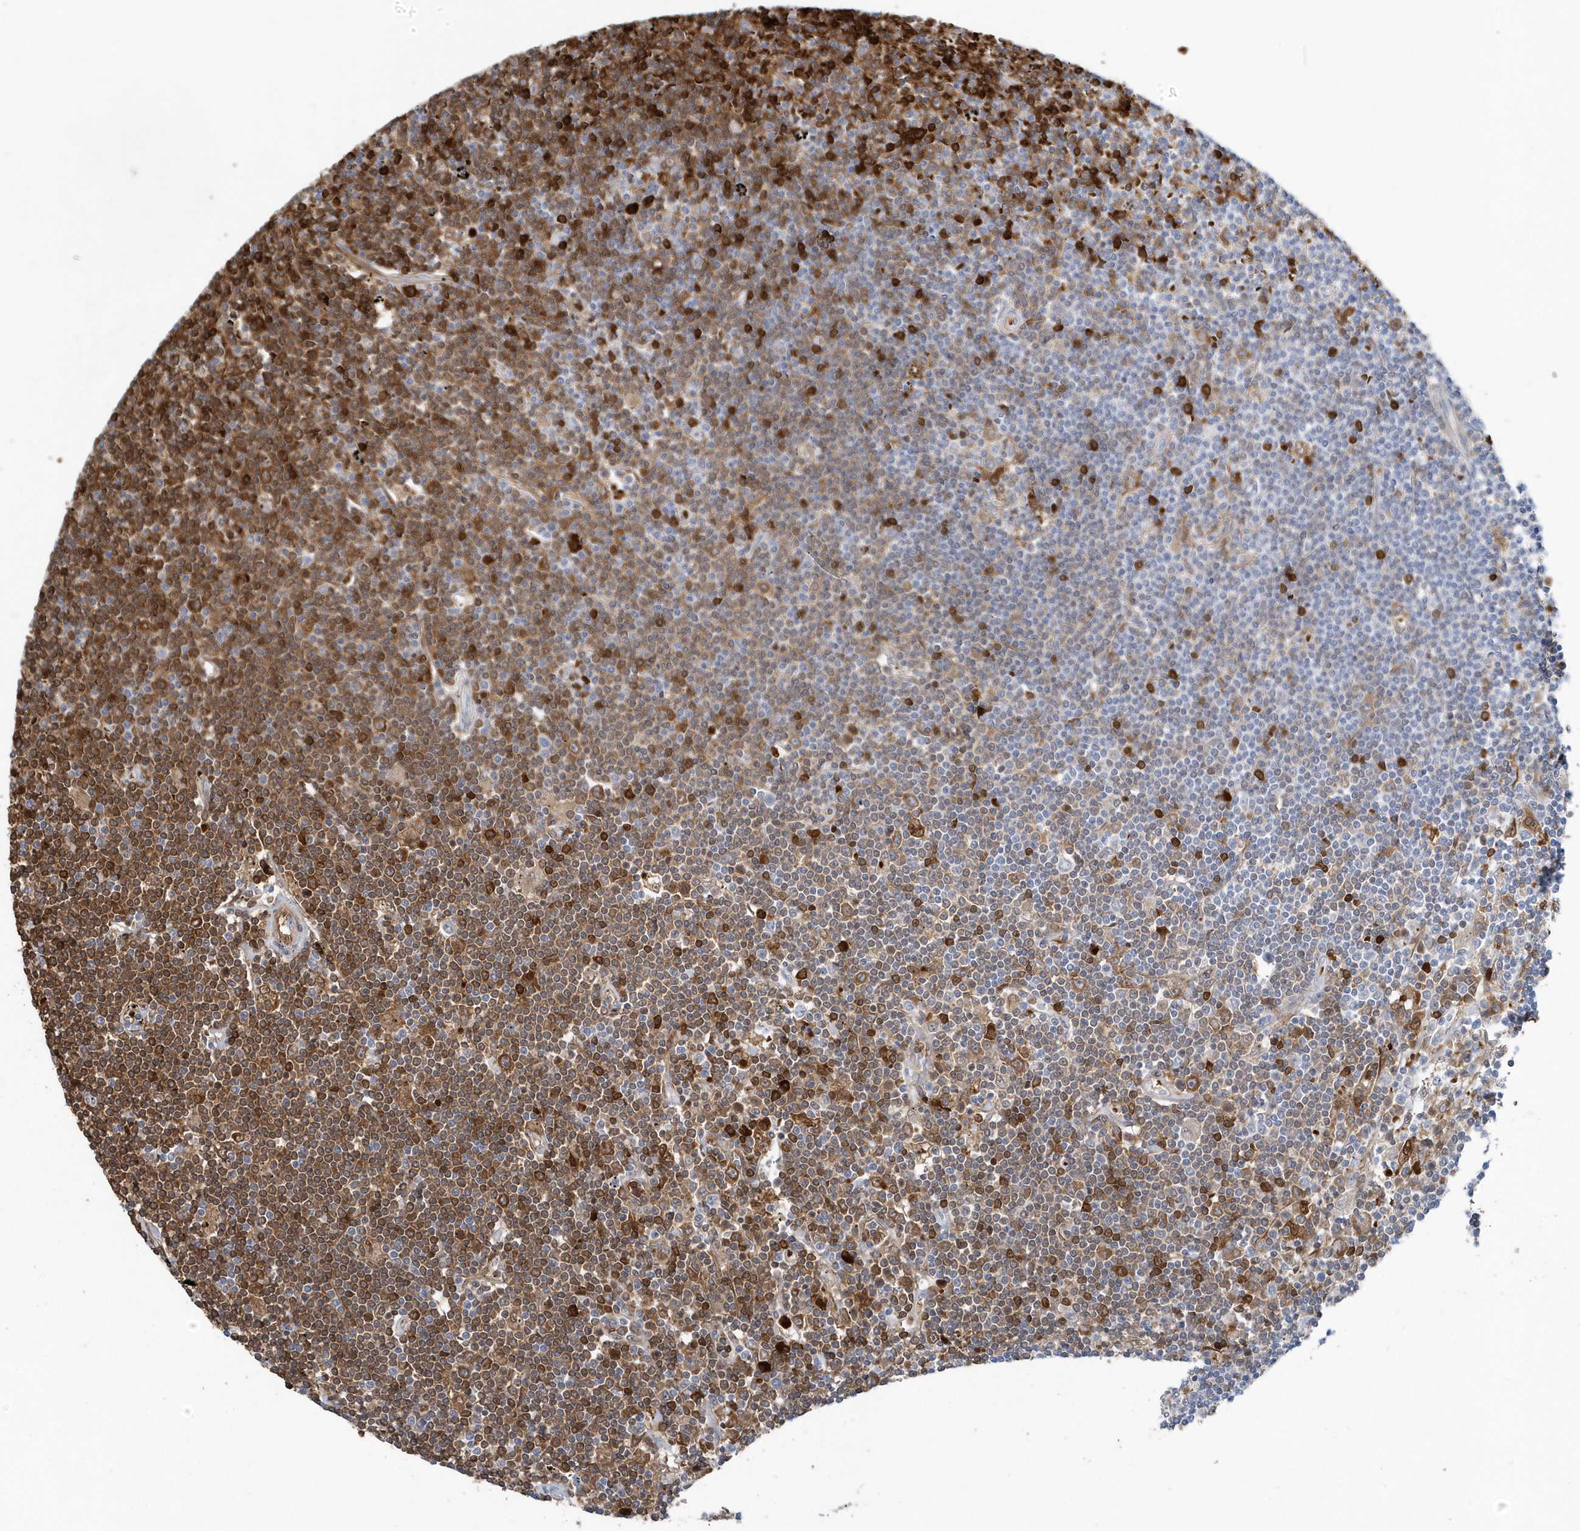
{"staining": {"intensity": "moderate", "quantity": ">75%", "location": "cytoplasmic/membranous"}, "tissue": "lymphoma", "cell_type": "Tumor cells", "image_type": "cancer", "snomed": [{"axis": "morphology", "description": "Malignant lymphoma, non-Hodgkin's type, Low grade"}, {"axis": "topography", "description": "Spleen"}], "caption": "This is an image of IHC staining of lymphoma, which shows moderate expression in the cytoplasmic/membranous of tumor cells.", "gene": "HBA2", "patient": {"sex": "male", "age": 76}}